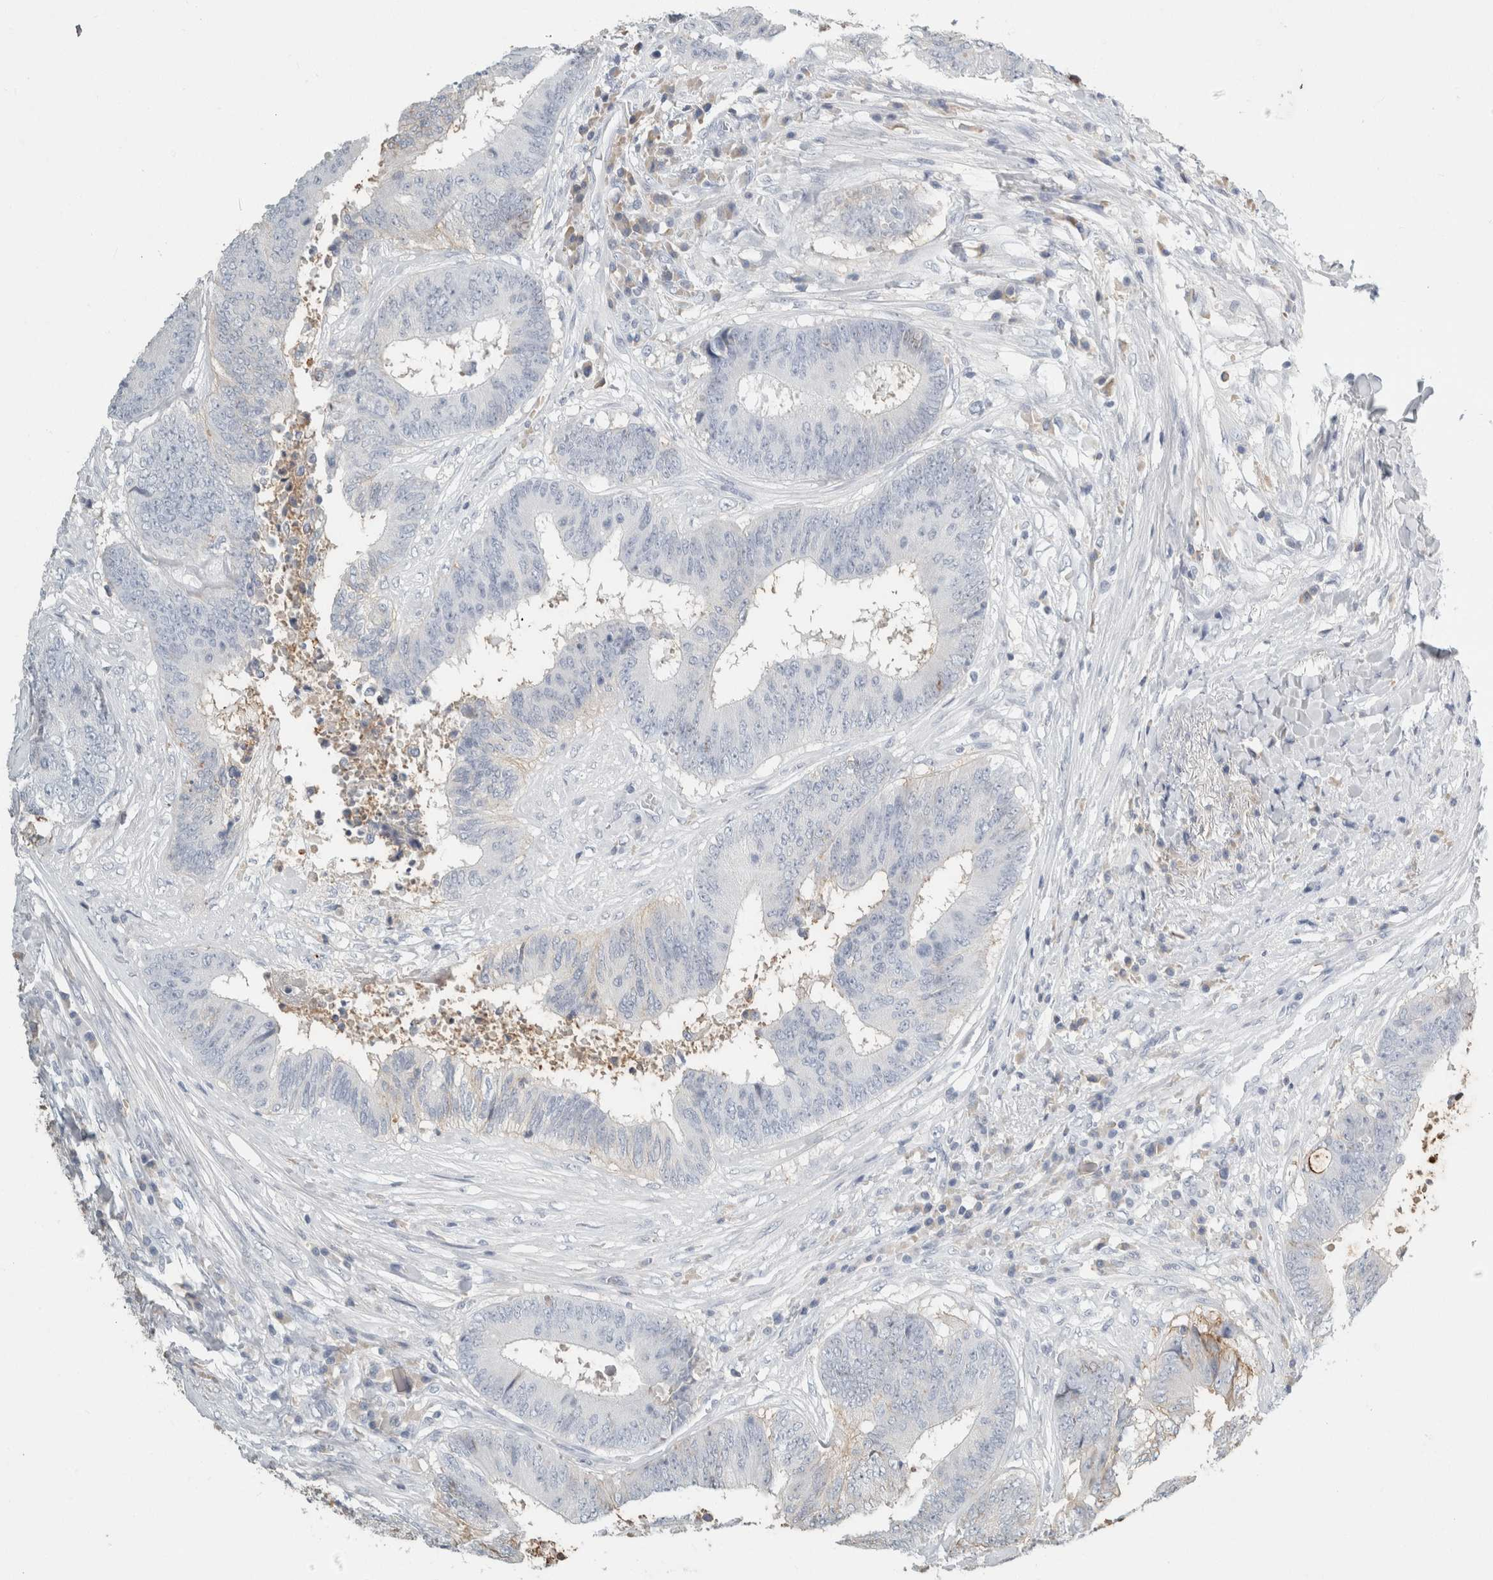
{"staining": {"intensity": "negative", "quantity": "none", "location": "none"}, "tissue": "colorectal cancer", "cell_type": "Tumor cells", "image_type": "cancer", "snomed": [{"axis": "morphology", "description": "Adenocarcinoma, NOS"}, {"axis": "topography", "description": "Rectum"}], "caption": "IHC photomicrograph of adenocarcinoma (colorectal) stained for a protein (brown), which reveals no positivity in tumor cells.", "gene": "TSPAN8", "patient": {"sex": "male", "age": 72}}